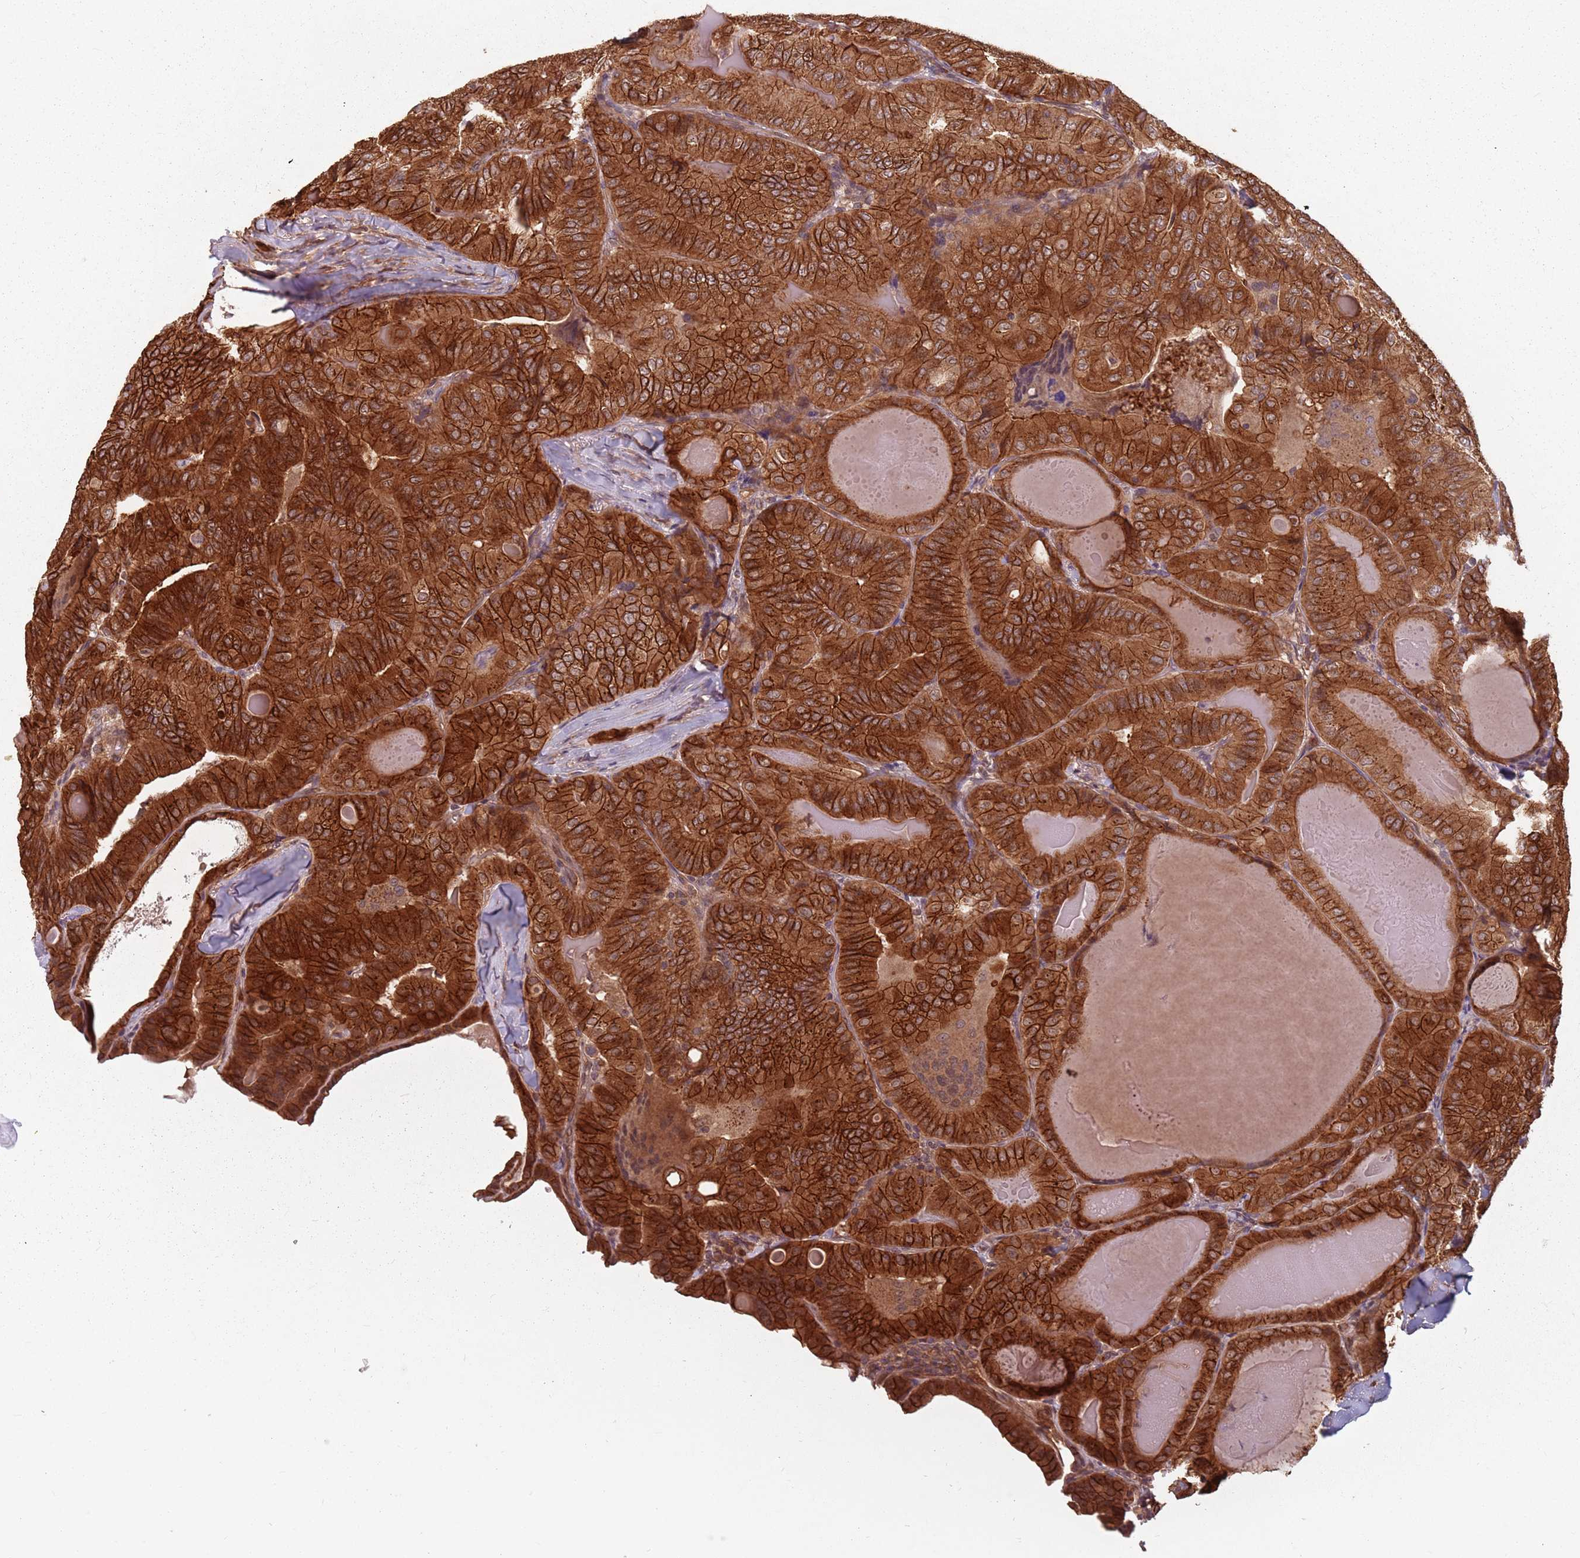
{"staining": {"intensity": "strong", "quantity": ">75%", "location": "cytoplasmic/membranous"}, "tissue": "thyroid cancer", "cell_type": "Tumor cells", "image_type": "cancer", "snomed": [{"axis": "morphology", "description": "Papillary adenocarcinoma, NOS"}, {"axis": "topography", "description": "Thyroid gland"}], "caption": "Thyroid papillary adenocarcinoma tissue exhibits strong cytoplasmic/membranous positivity in about >75% of tumor cells, visualized by immunohistochemistry.", "gene": "C3orf14", "patient": {"sex": "female", "age": 68}}